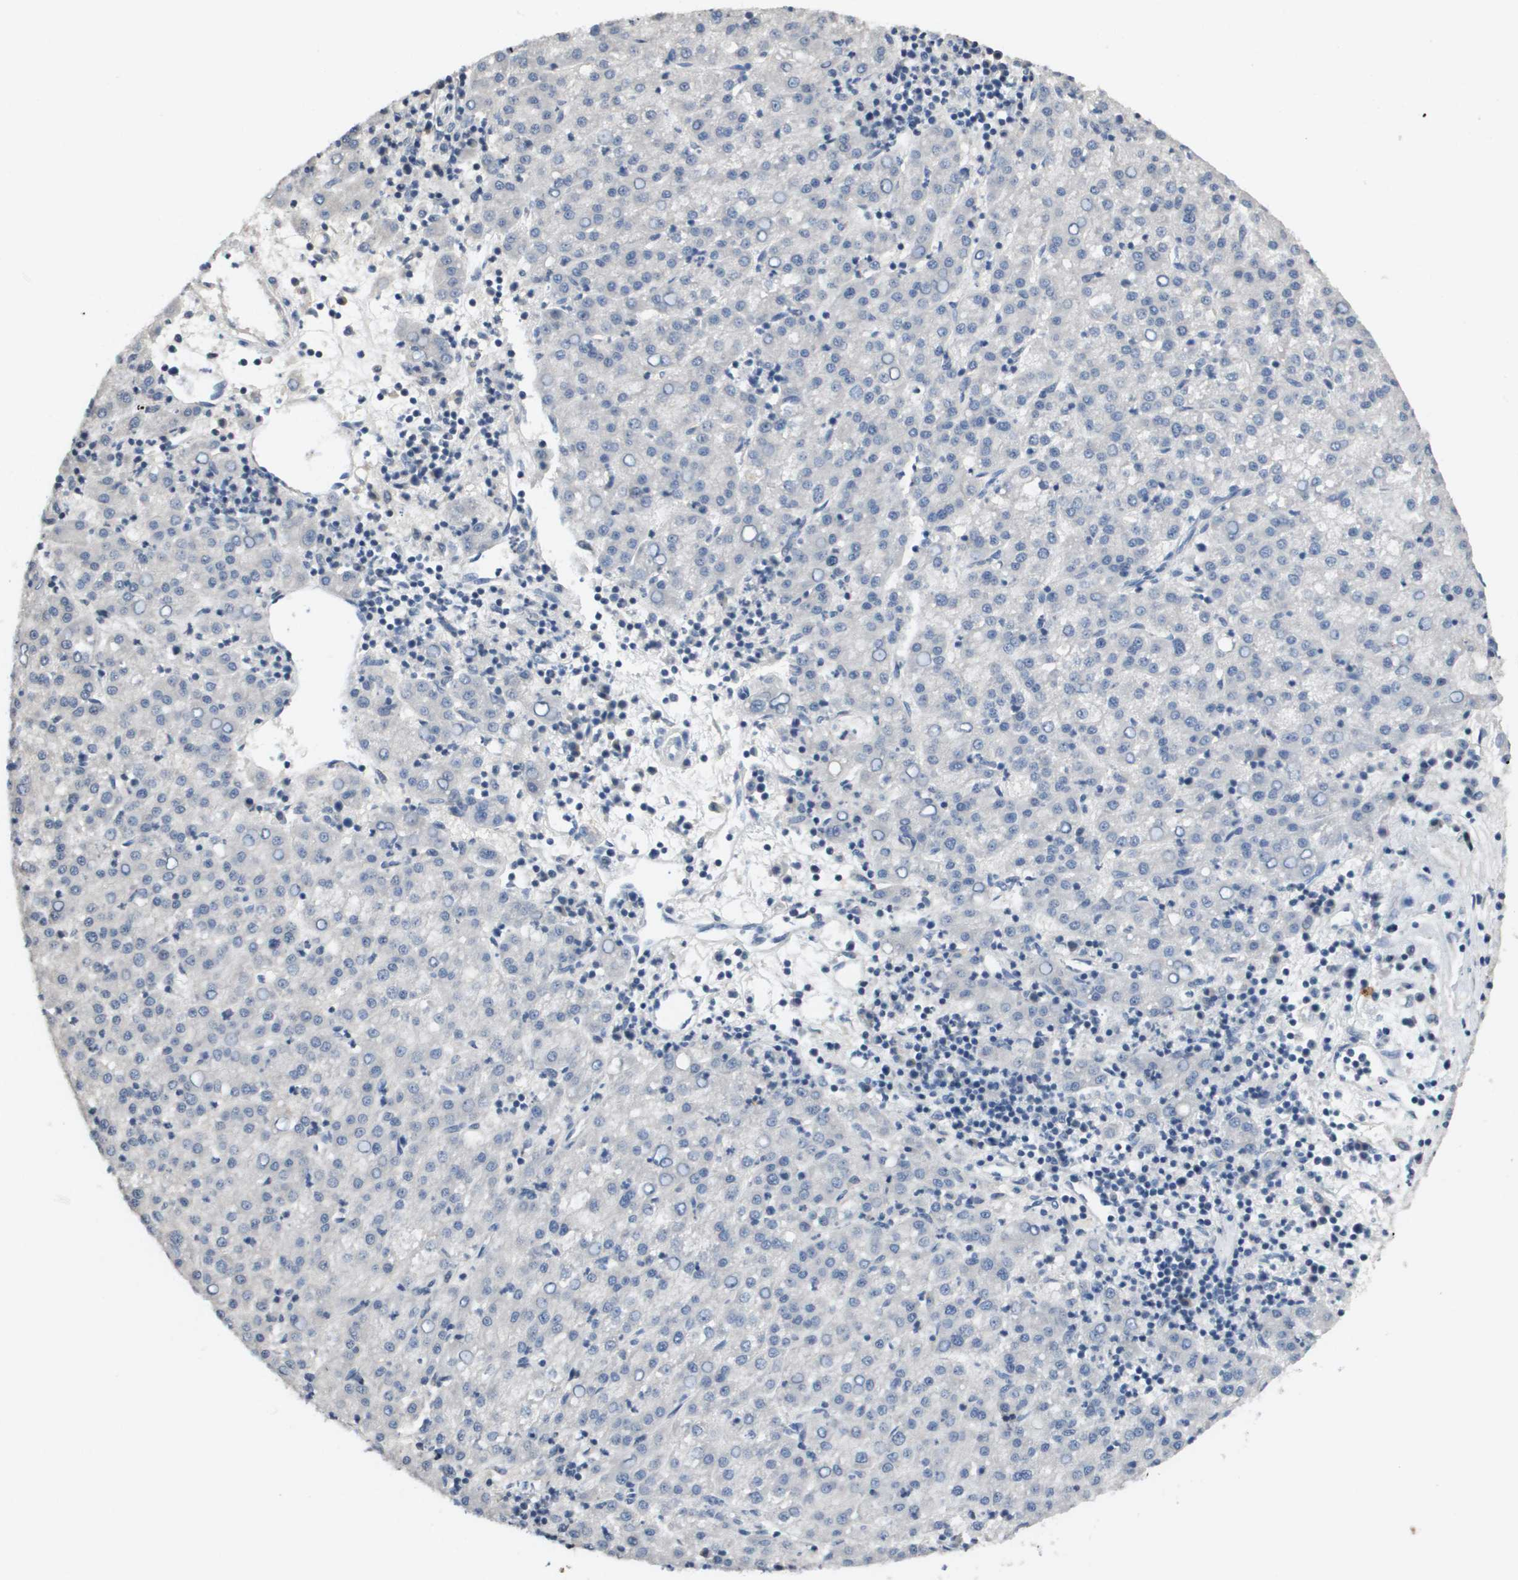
{"staining": {"intensity": "negative", "quantity": "none", "location": "none"}, "tissue": "liver cancer", "cell_type": "Tumor cells", "image_type": "cancer", "snomed": [{"axis": "morphology", "description": "Carcinoma, Hepatocellular, NOS"}, {"axis": "topography", "description": "Liver"}], "caption": "Protein analysis of liver cancer demonstrates no significant staining in tumor cells.", "gene": "CAPN11", "patient": {"sex": "female", "age": 58}}